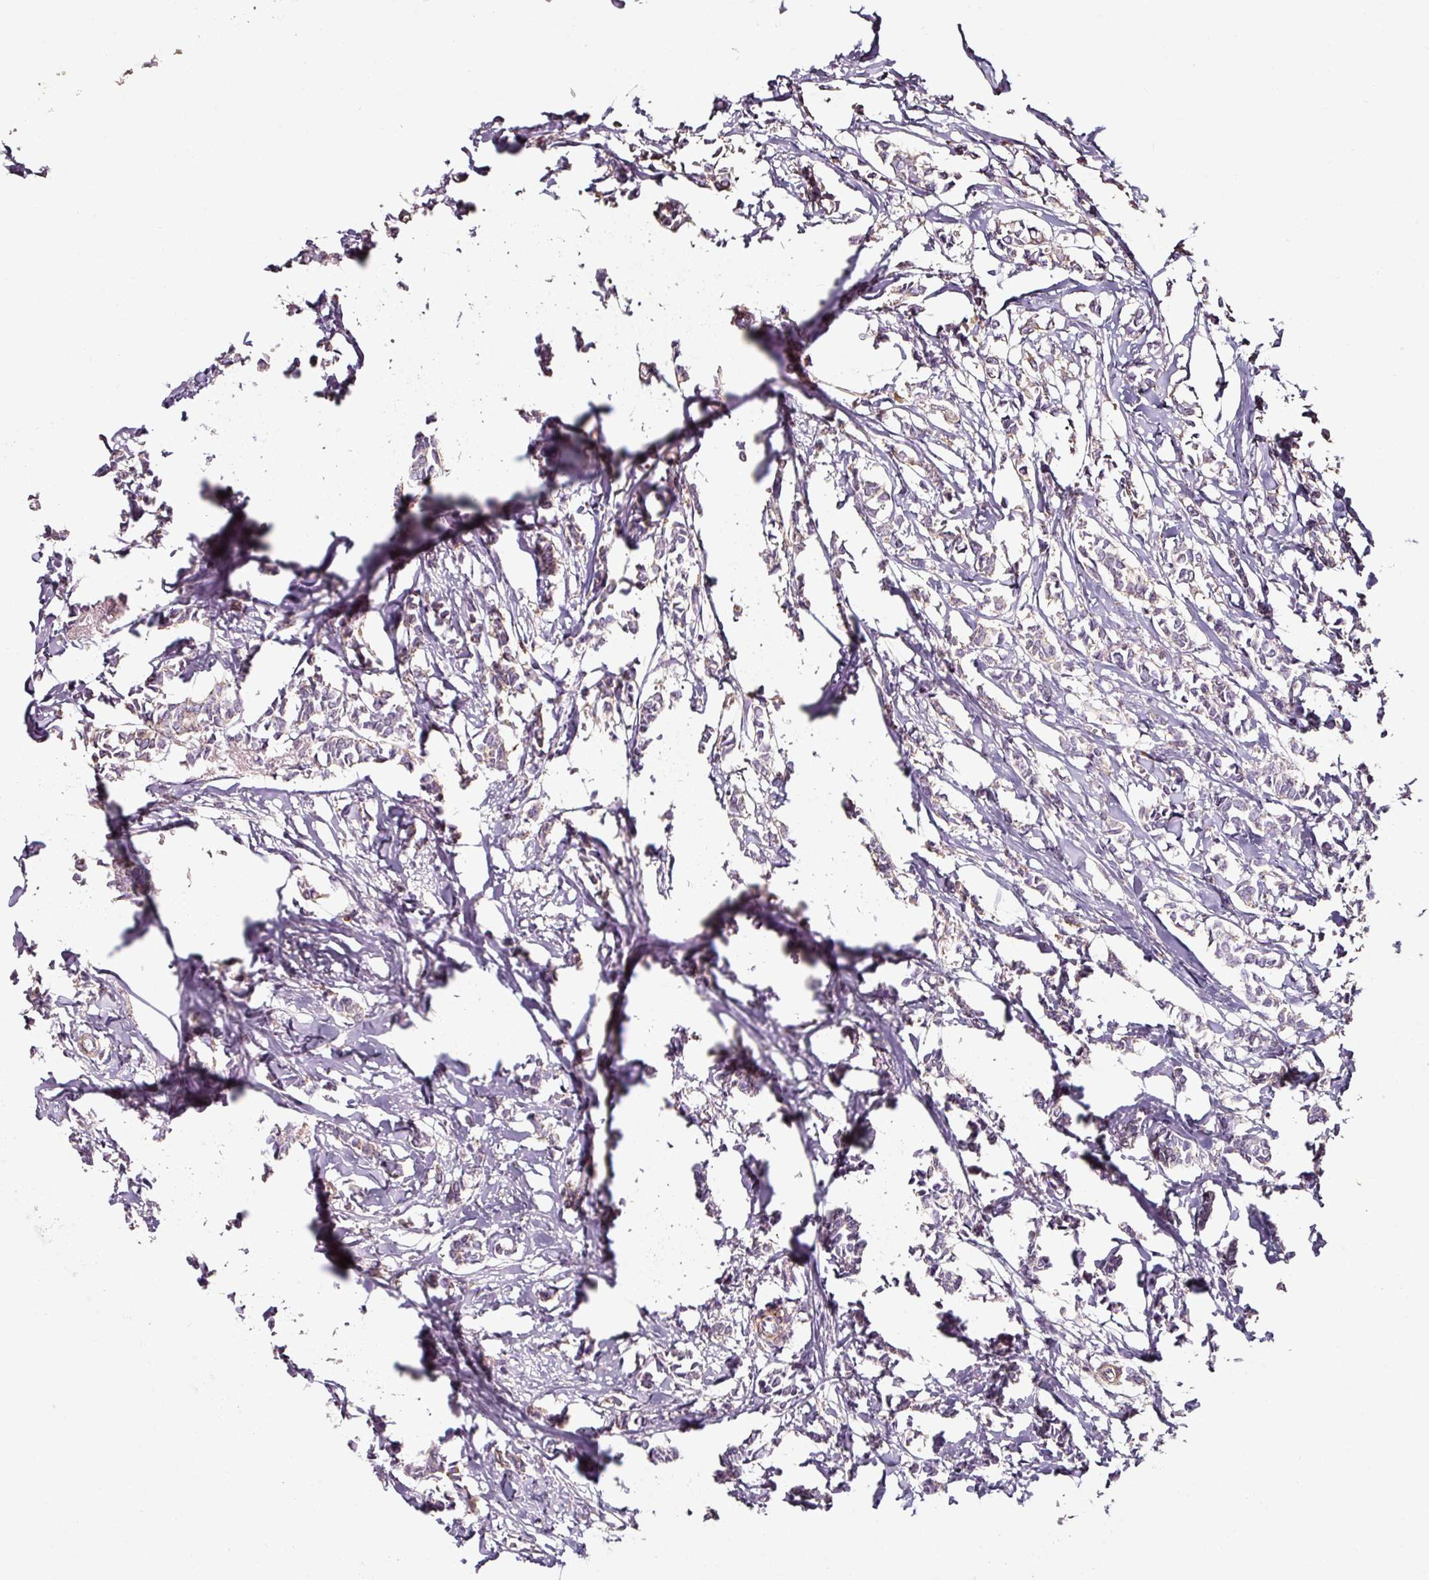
{"staining": {"intensity": "negative", "quantity": "none", "location": "none"}, "tissue": "breast cancer", "cell_type": "Tumor cells", "image_type": "cancer", "snomed": [{"axis": "morphology", "description": "Duct carcinoma"}, {"axis": "topography", "description": "Breast"}], "caption": "There is no significant positivity in tumor cells of breast cancer (invasive ductal carcinoma). (DAB (3,3'-diaminobenzidine) immunohistochemistry visualized using brightfield microscopy, high magnification).", "gene": "CAP2", "patient": {"sex": "female", "age": 41}}